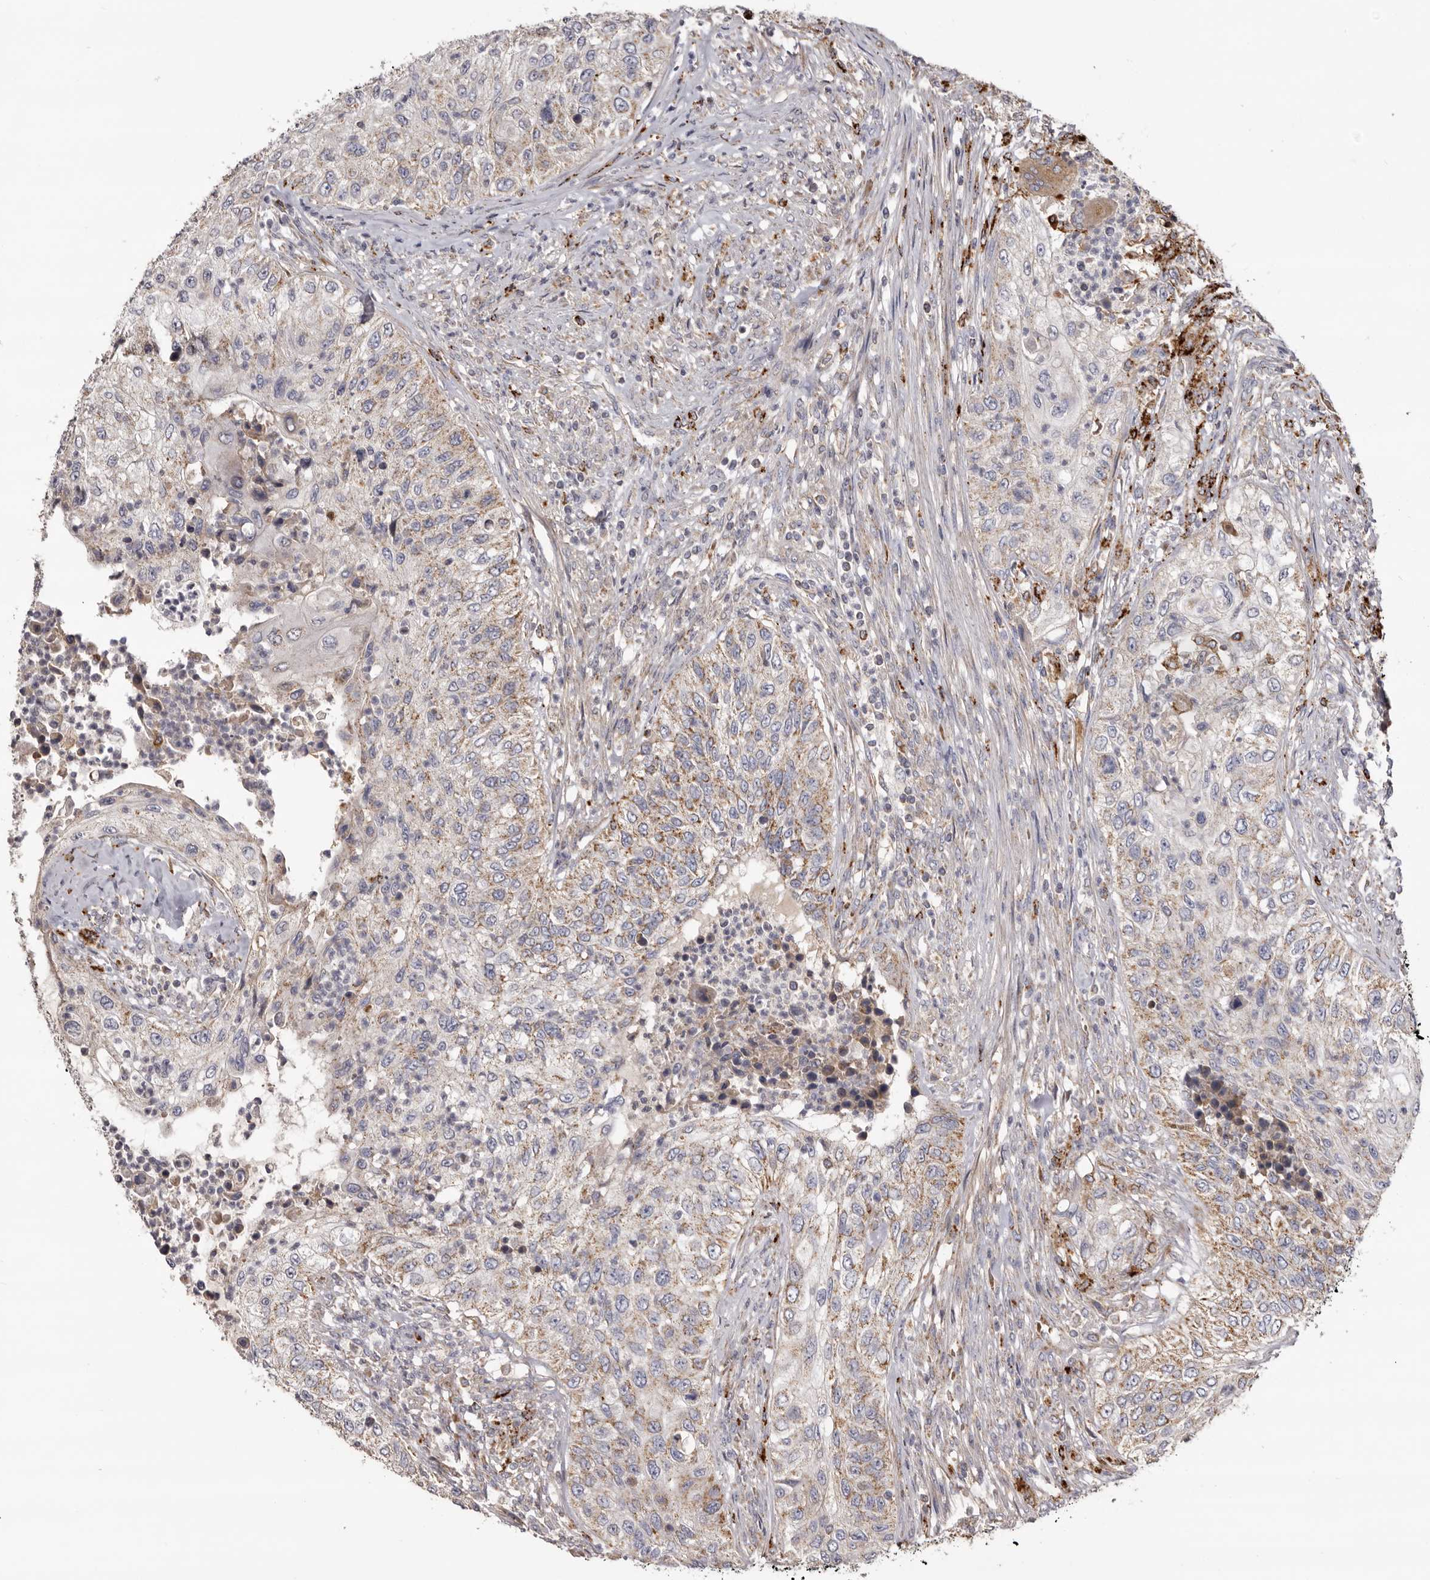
{"staining": {"intensity": "moderate", "quantity": "25%-75%", "location": "cytoplasmic/membranous"}, "tissue": "urothelial cancer", "cell_type": "Tumor cells", "image_type": "cancer", "snomed": [{"axis": "morphology", "description": "Urothelial carcinoma, High grade"}, {"axis": "topography", "description": "Urinary bladder"}], "caption": "IHC micrograph of urothelial carcinoma (high-grade) stained for a protein (brown), which exhibits medium levels of moderate cytoplasmic/membranous positivity in about 25%-75% of tumor cells.", "gene": "MECR", "patient": {"sex": "female", "age": 60}}